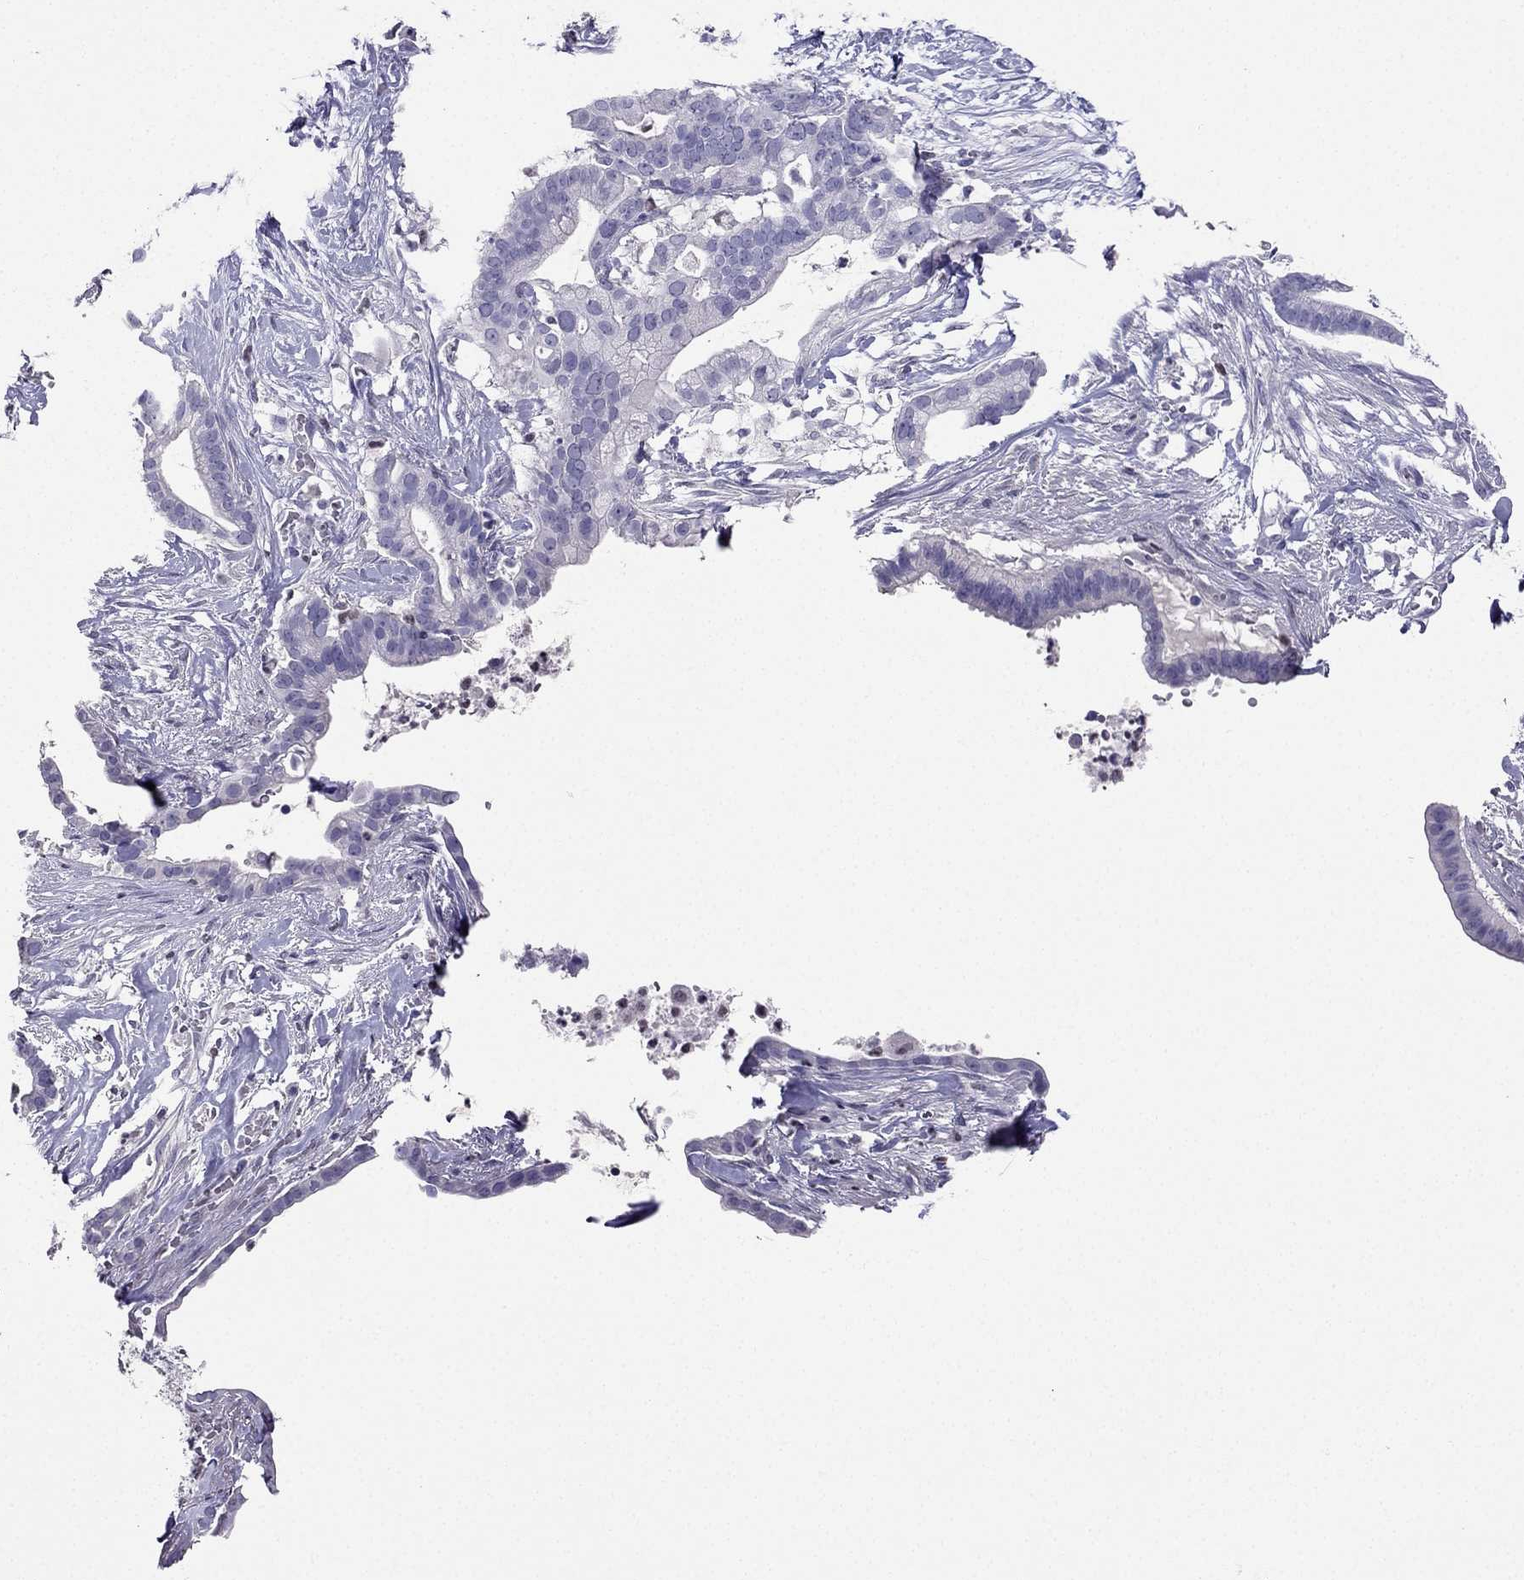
{"staining": {"intensity": "negative", "quantity": "none", "location": "none"}, "tissue": "pancreatic cancer", "cell_type": "Tumor cells", "image_type": "cancer", "snomed": [{"axis": "morphology", "description": "Adenocarcinoma, NOS"}, {"axis": "topography", "description": "Pancreas"}], "caption": "A histopathology image of adenocarcinoma (pancreatic) stained for a protein reveals no brown staining in tumor cells.", "gene": "ARID3A", "patient": {"sex": "male", "age": 61}}